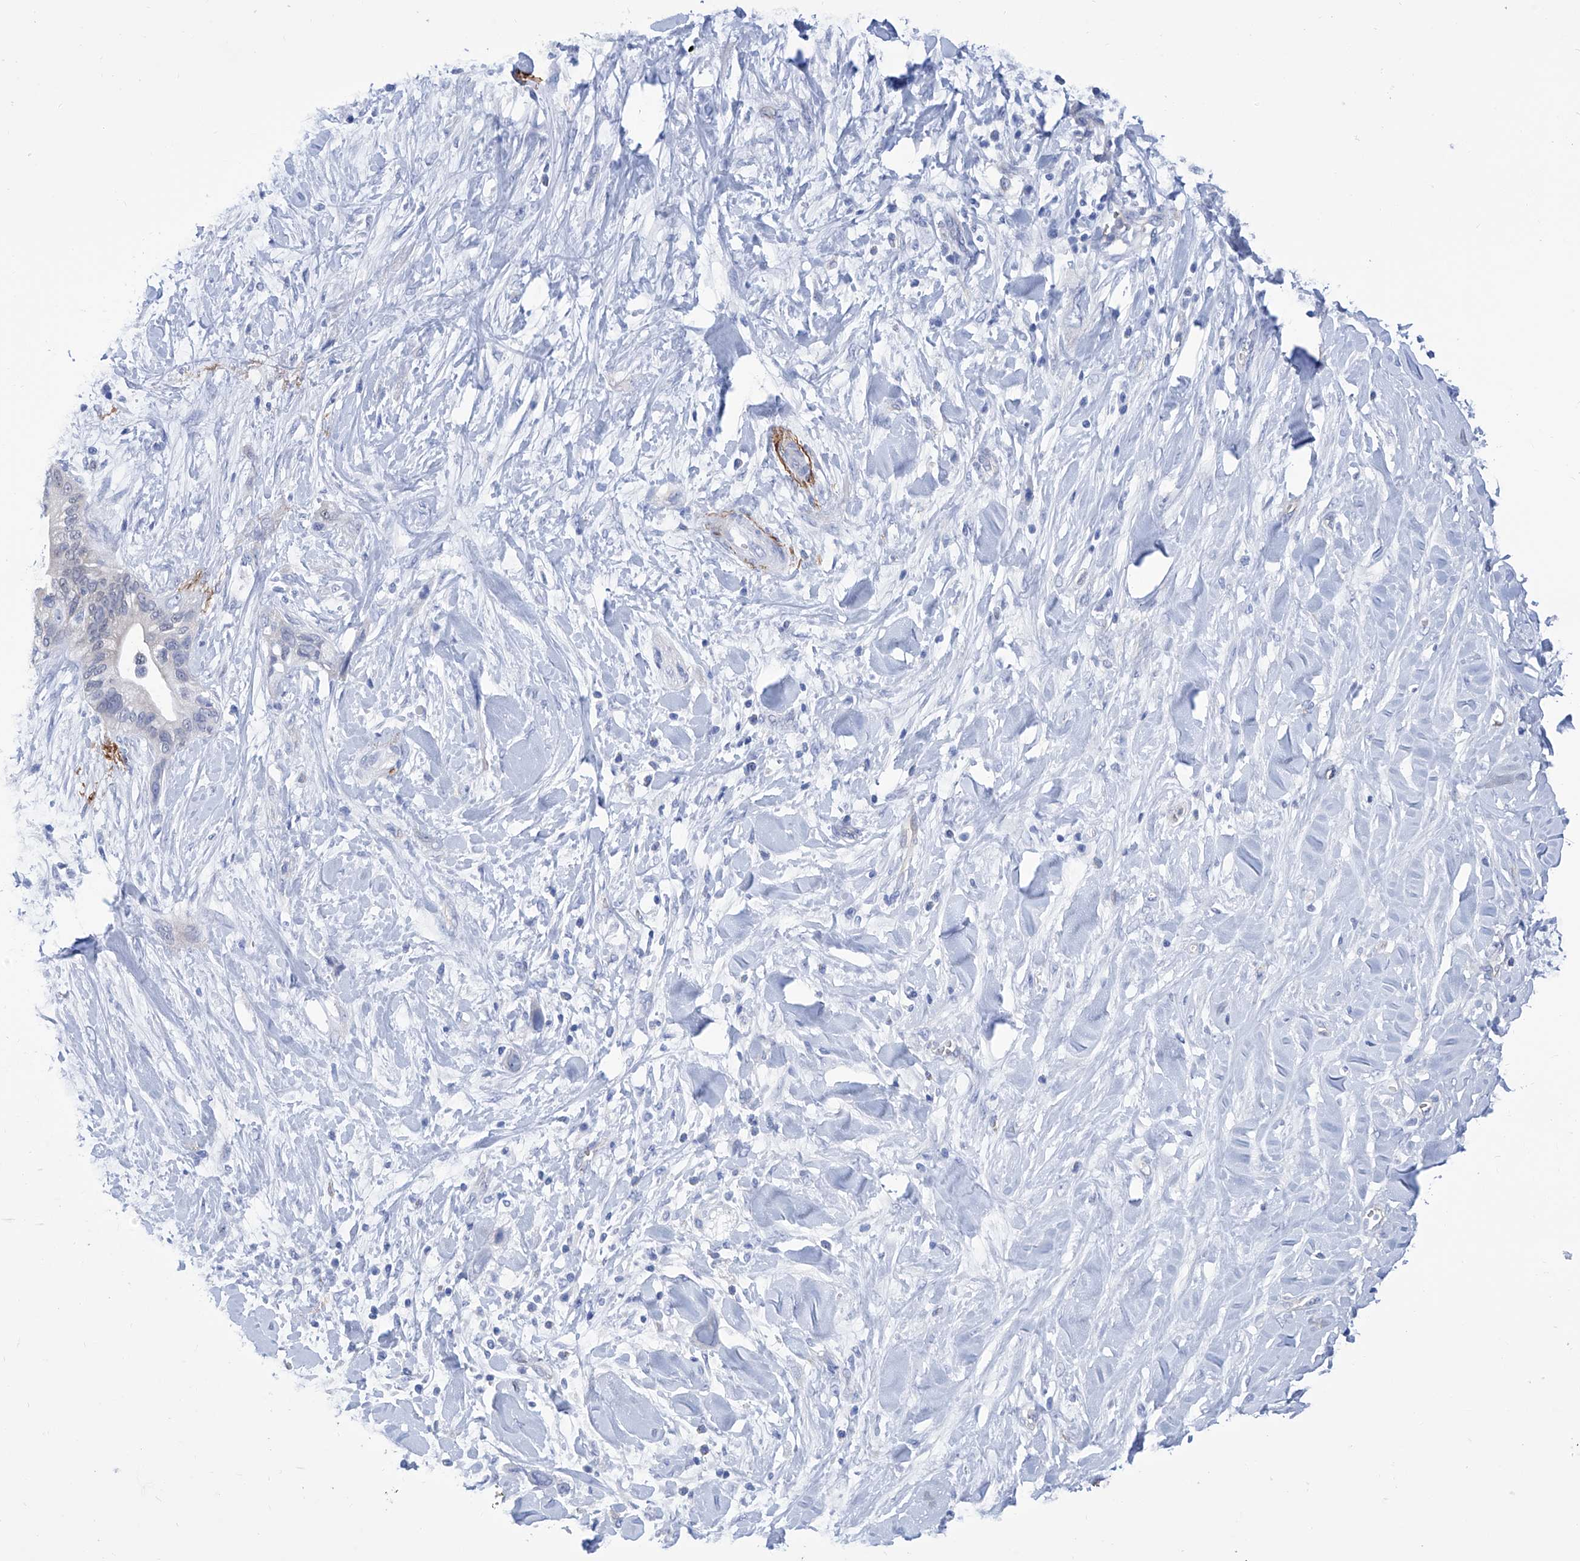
{"staining": {"intensity": "negative", "quantity": "none", "location": "none"}, "tissue": "pancreatic cancer", "cell_type": "Tumor cells", "image_type": "cancer", "snomed": [{"axis": "morphology", "description": "Normal tissue, NOS"}, {"axis": "morphology", "description": "Adenocarcinoma, NOS"}, {"axis": "topography", "description": "Pancreas"}, {"axis": "topography", "description": "Peripheral nerve tissue"}], "caption": "Adenocarcinoma (pancreatic) stained for a protein using IHC demonstrates no positivity tumor cells.", "gene": "SMS", "patient": {"sex": "male", "age": 59}}